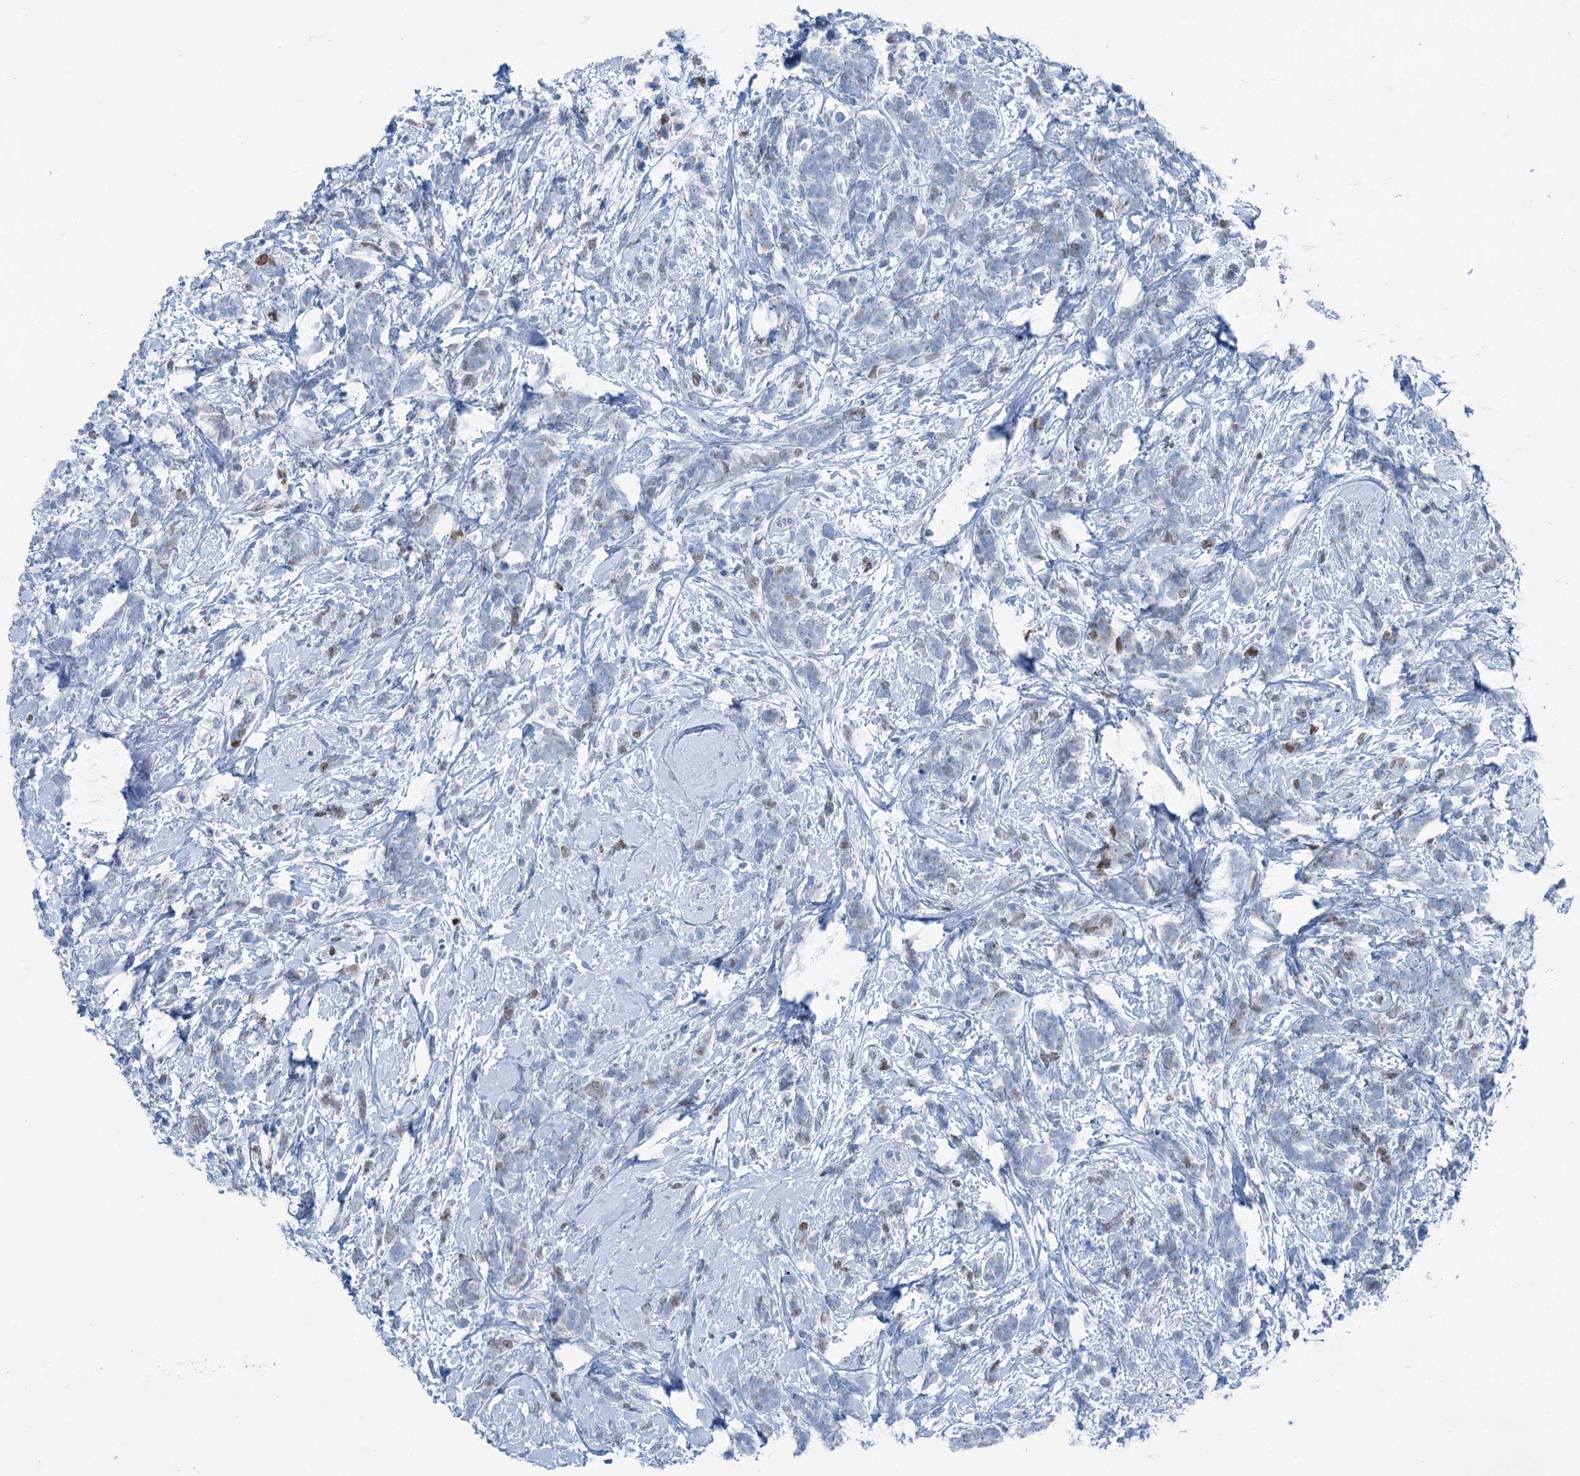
{"staining": {"intensity": "weak", "quantity": "<25%", "location": "nuclear"}, "tissue": "breast cancer", "cell_type": "Tumor cells", "image_type": "cancer", "snomed": [{"axis": "morphology", "description": "Lobular carcinoma"}, {"axis": "topography", "description": "Breast"}], "caption": "Tumor cells show no significant protein positivity in breast cancer.", "gene": "ELP4", "patient": {"sex": "female", "age": 58}}